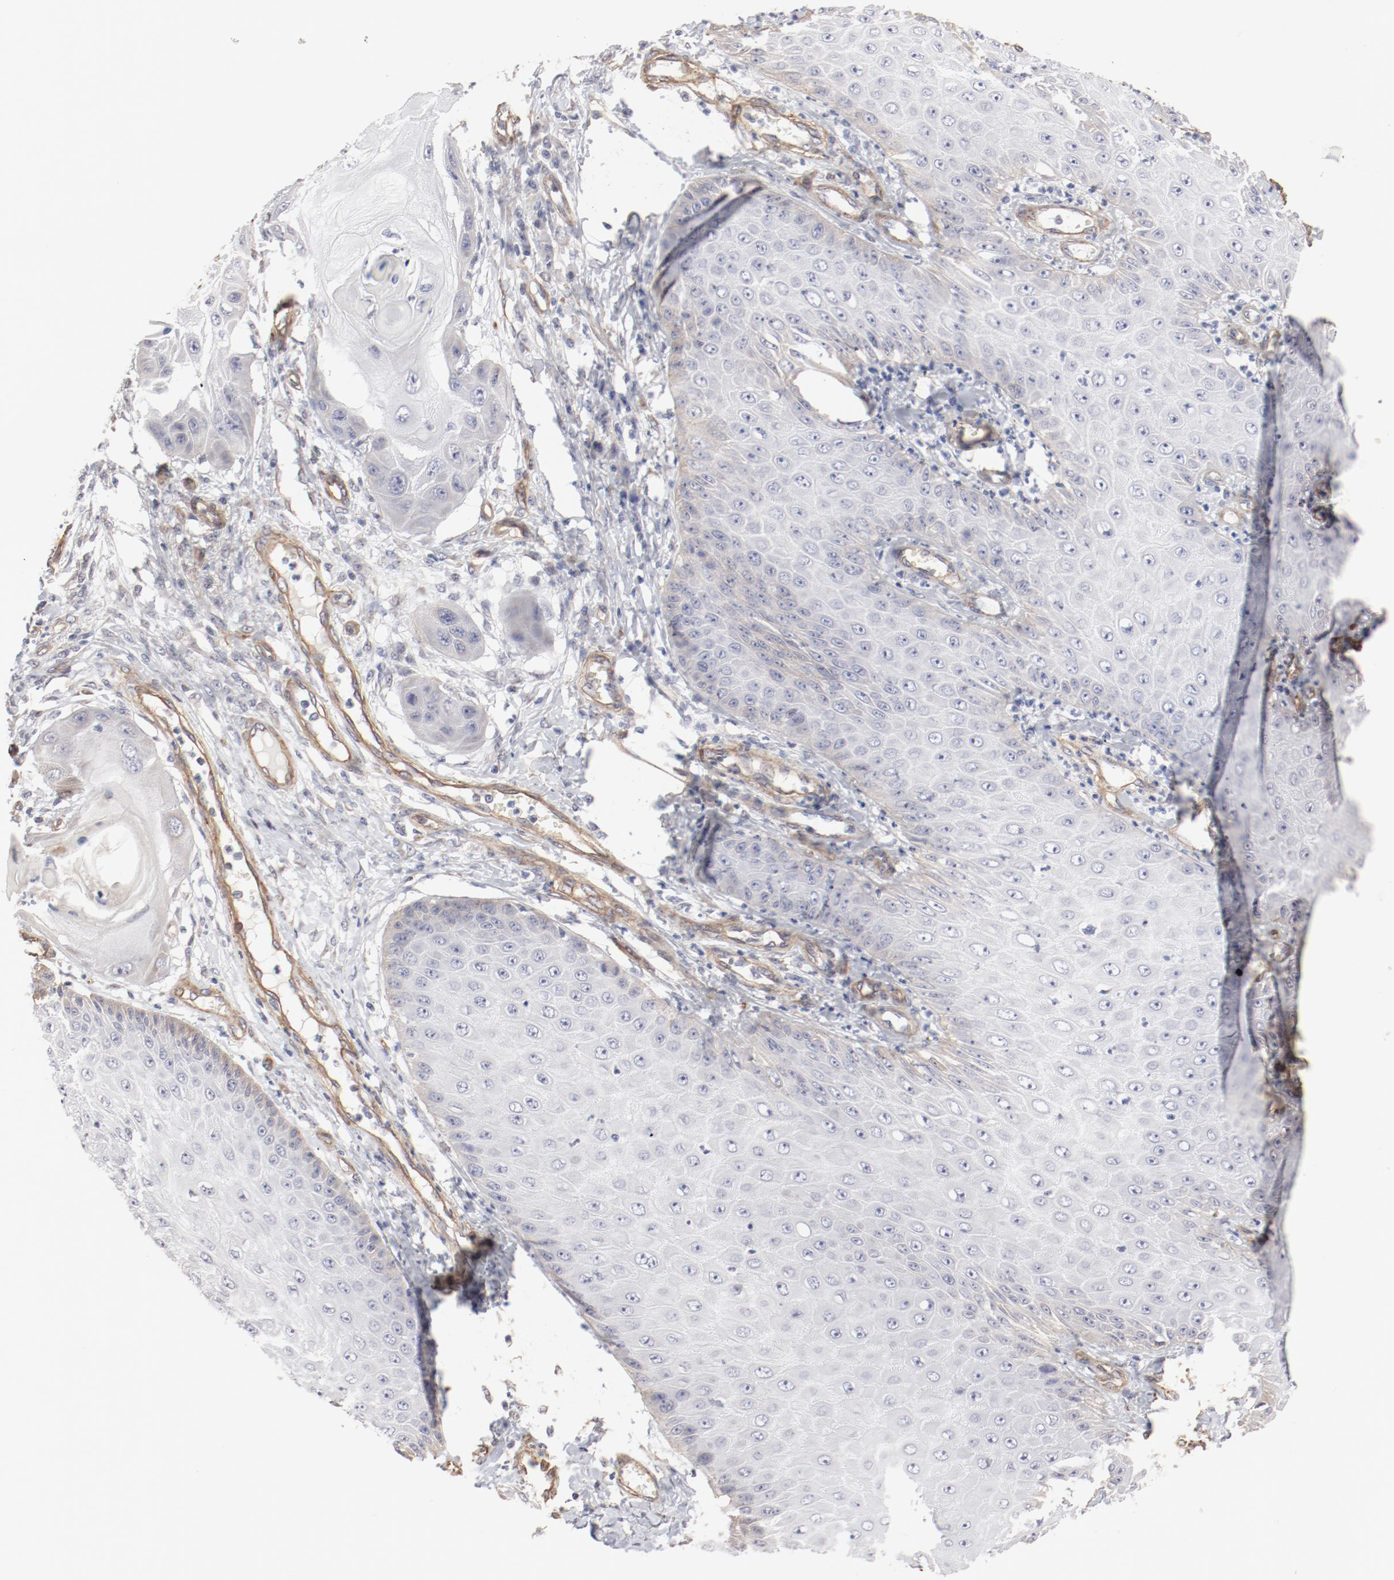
{"staining": {"intensity": "negative", "quantity": "none", "location": "none"}, "tissue": "skin cancer", "cell_type": "Tumor cells", "image_type": "cancer", "snomed": [{"axis": "morphology", "description": "Squamous cell carcinoma, NOS"}, {"axis": "topography", "description": "Skin"}], "caption": "The micrograph shows no staining of tumor cells in squamous cell carcinoma (skin).", "gene": "MAGED4", "patient": {"sex": "female", "age": 40}}